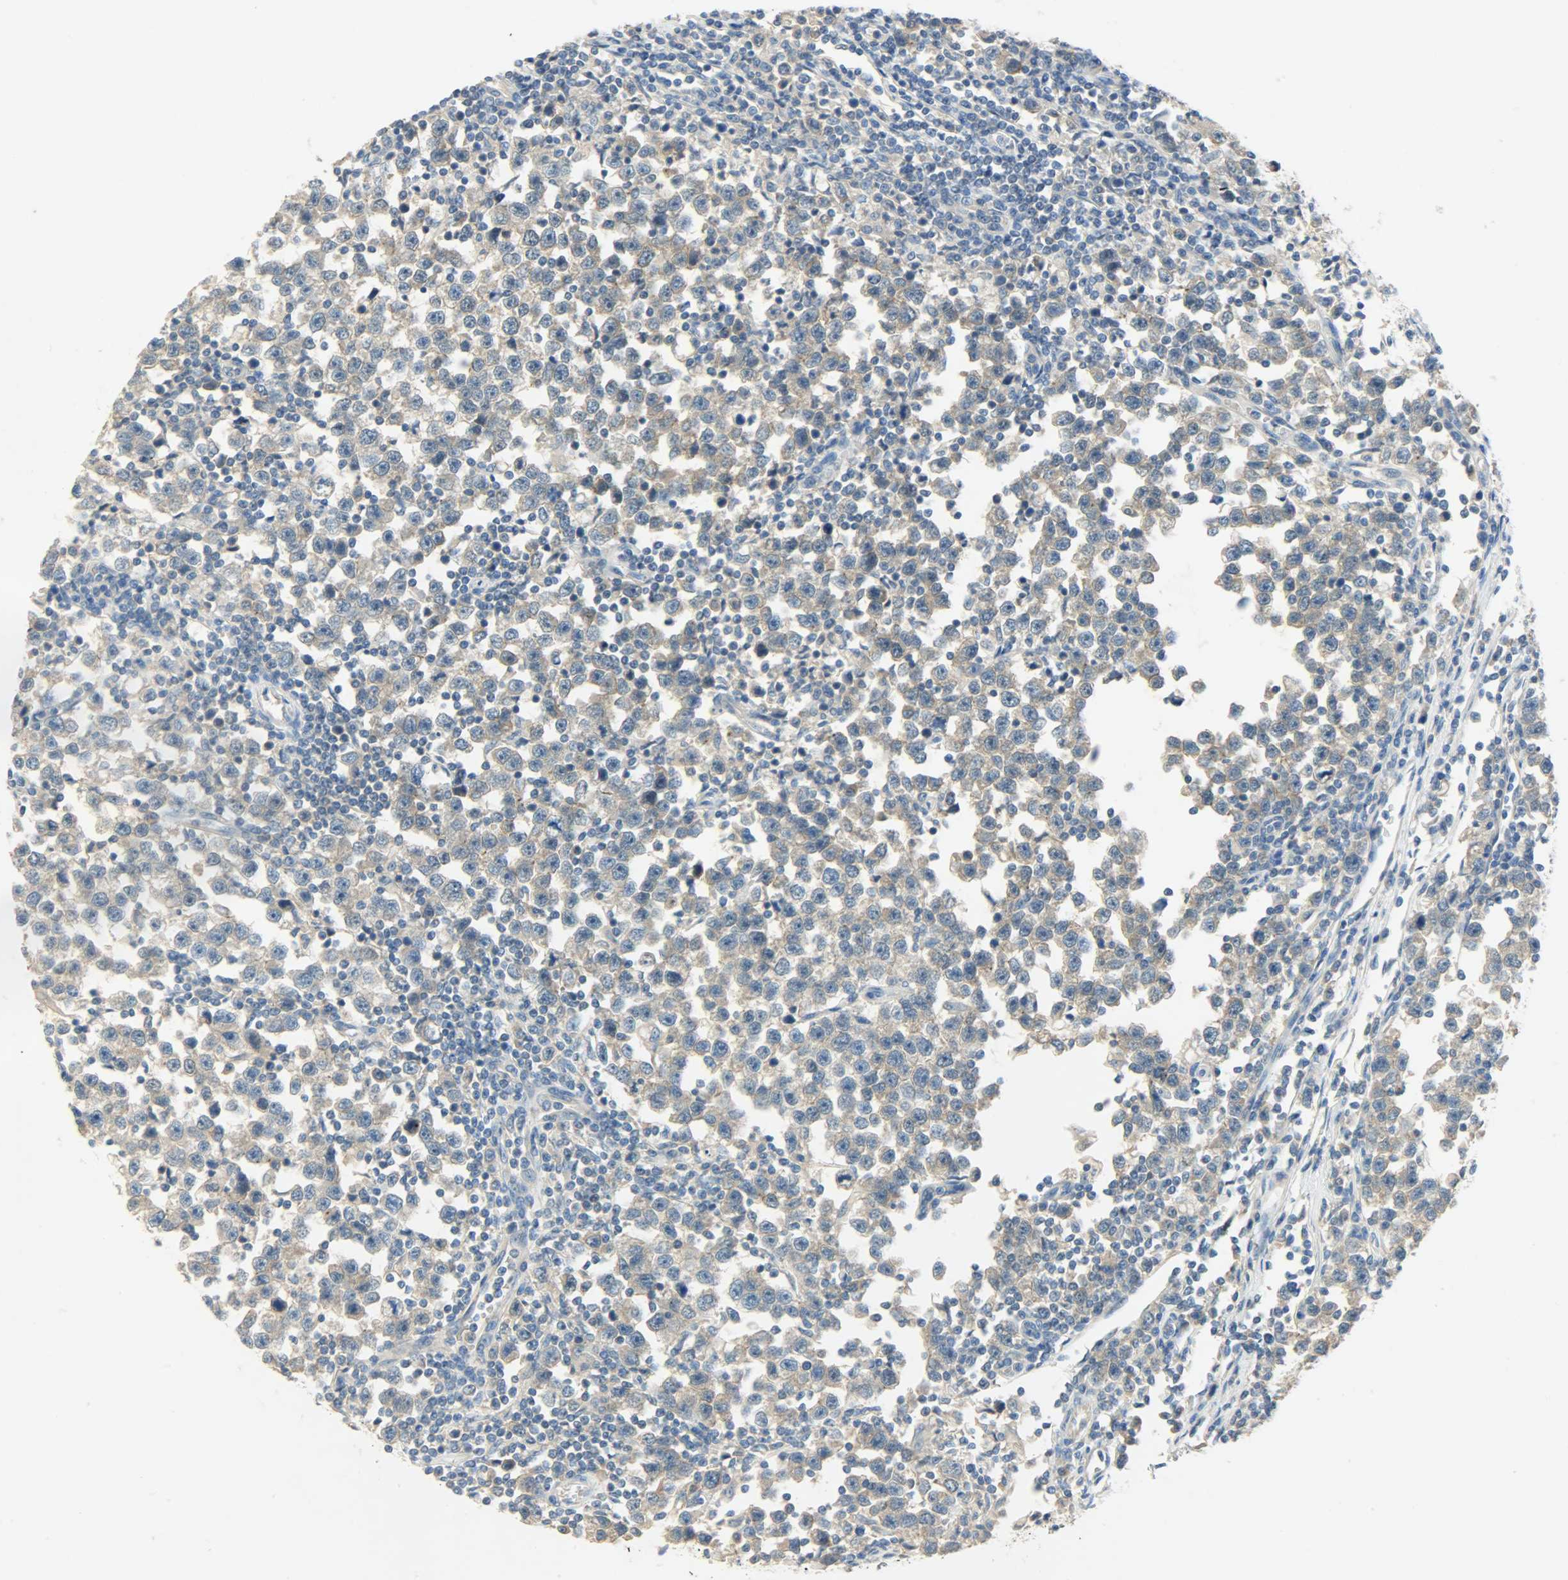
{"staining": {"intensity": "moderate", "quantity": ">75%", "location": "cytoplasmic/membranous"}, "tissue": "testis cancer", "cell_type": "Tumor cells", "image_type": "cancer", "snomed": [{"axis": "morphology", "description": "Seminoma, NOS"}, {"axis": "topography", "description": "Testis"}], "caption": "Testis cancer (seminoma) was stained to show a protein in brown. There is medium levels of moderate cytoplasmic/membranous expression in about >75% of tumor cells.", "gene": "DSG2", "patient": {"sex": "male", "age": 43}}